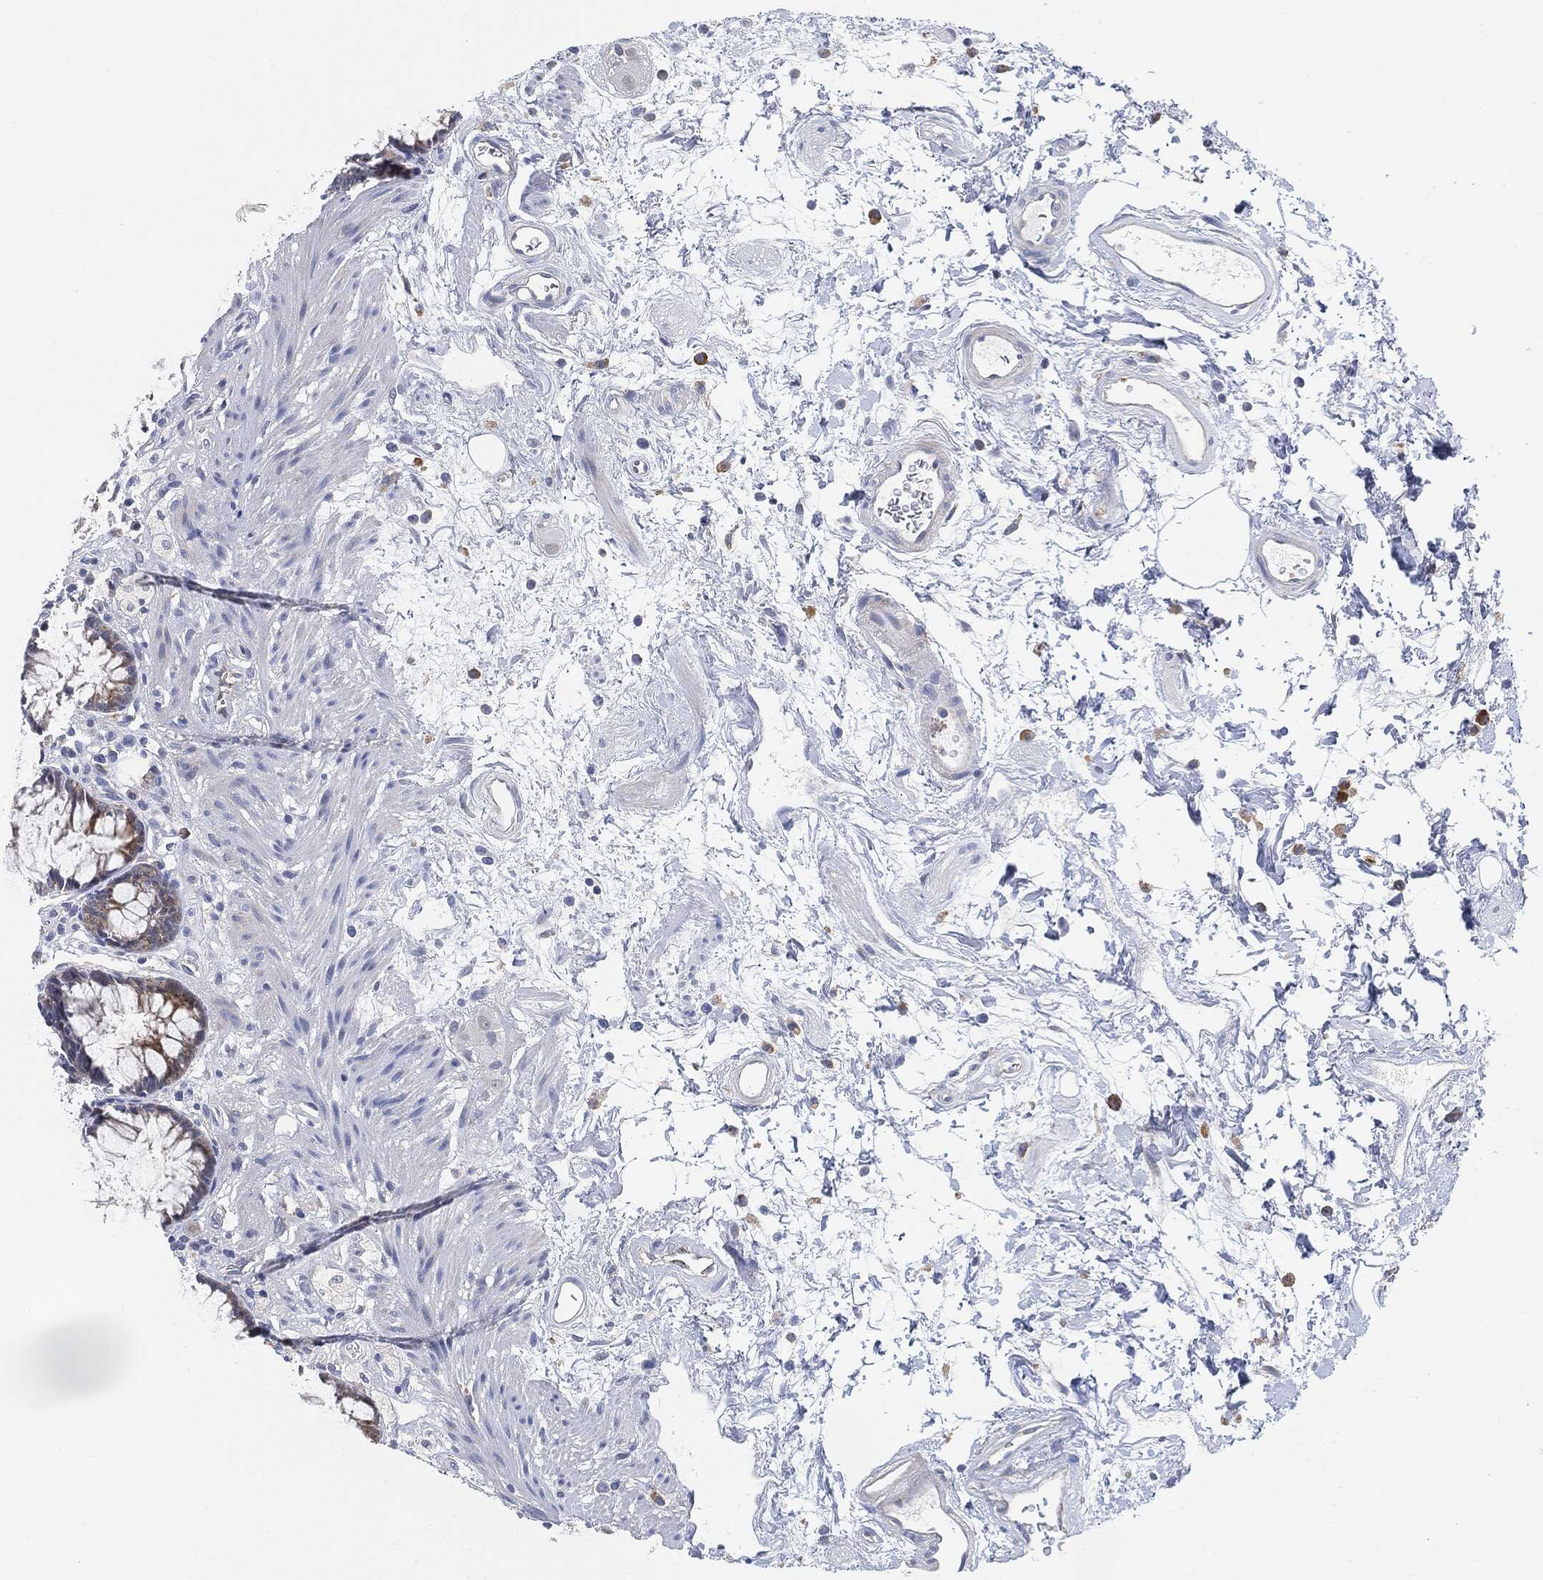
{"staining": {"intensity": "moderate", "quantity": "<25%", "location": "cytoplasmic/membranous"}, "tissue": "rectum", "cell_type": "Glandular cells", "image_type": "normal", "snomed": [{"axis": "morphology", "description": "Normal tissue, NOS"}, {"axis": "topography", "description": "Rectum"}], "caption": "Immunohistochemistry (IHC) of unremarkable human rectum exhibits low levels of moderate cytoplasmic/membranous staining in about <25% of glandular cells. (brown staining indicates protein expression, while blue staining denotes nuclei).", "gene": "VSIG4", "patient": {"sex": "female", "age": 68}}